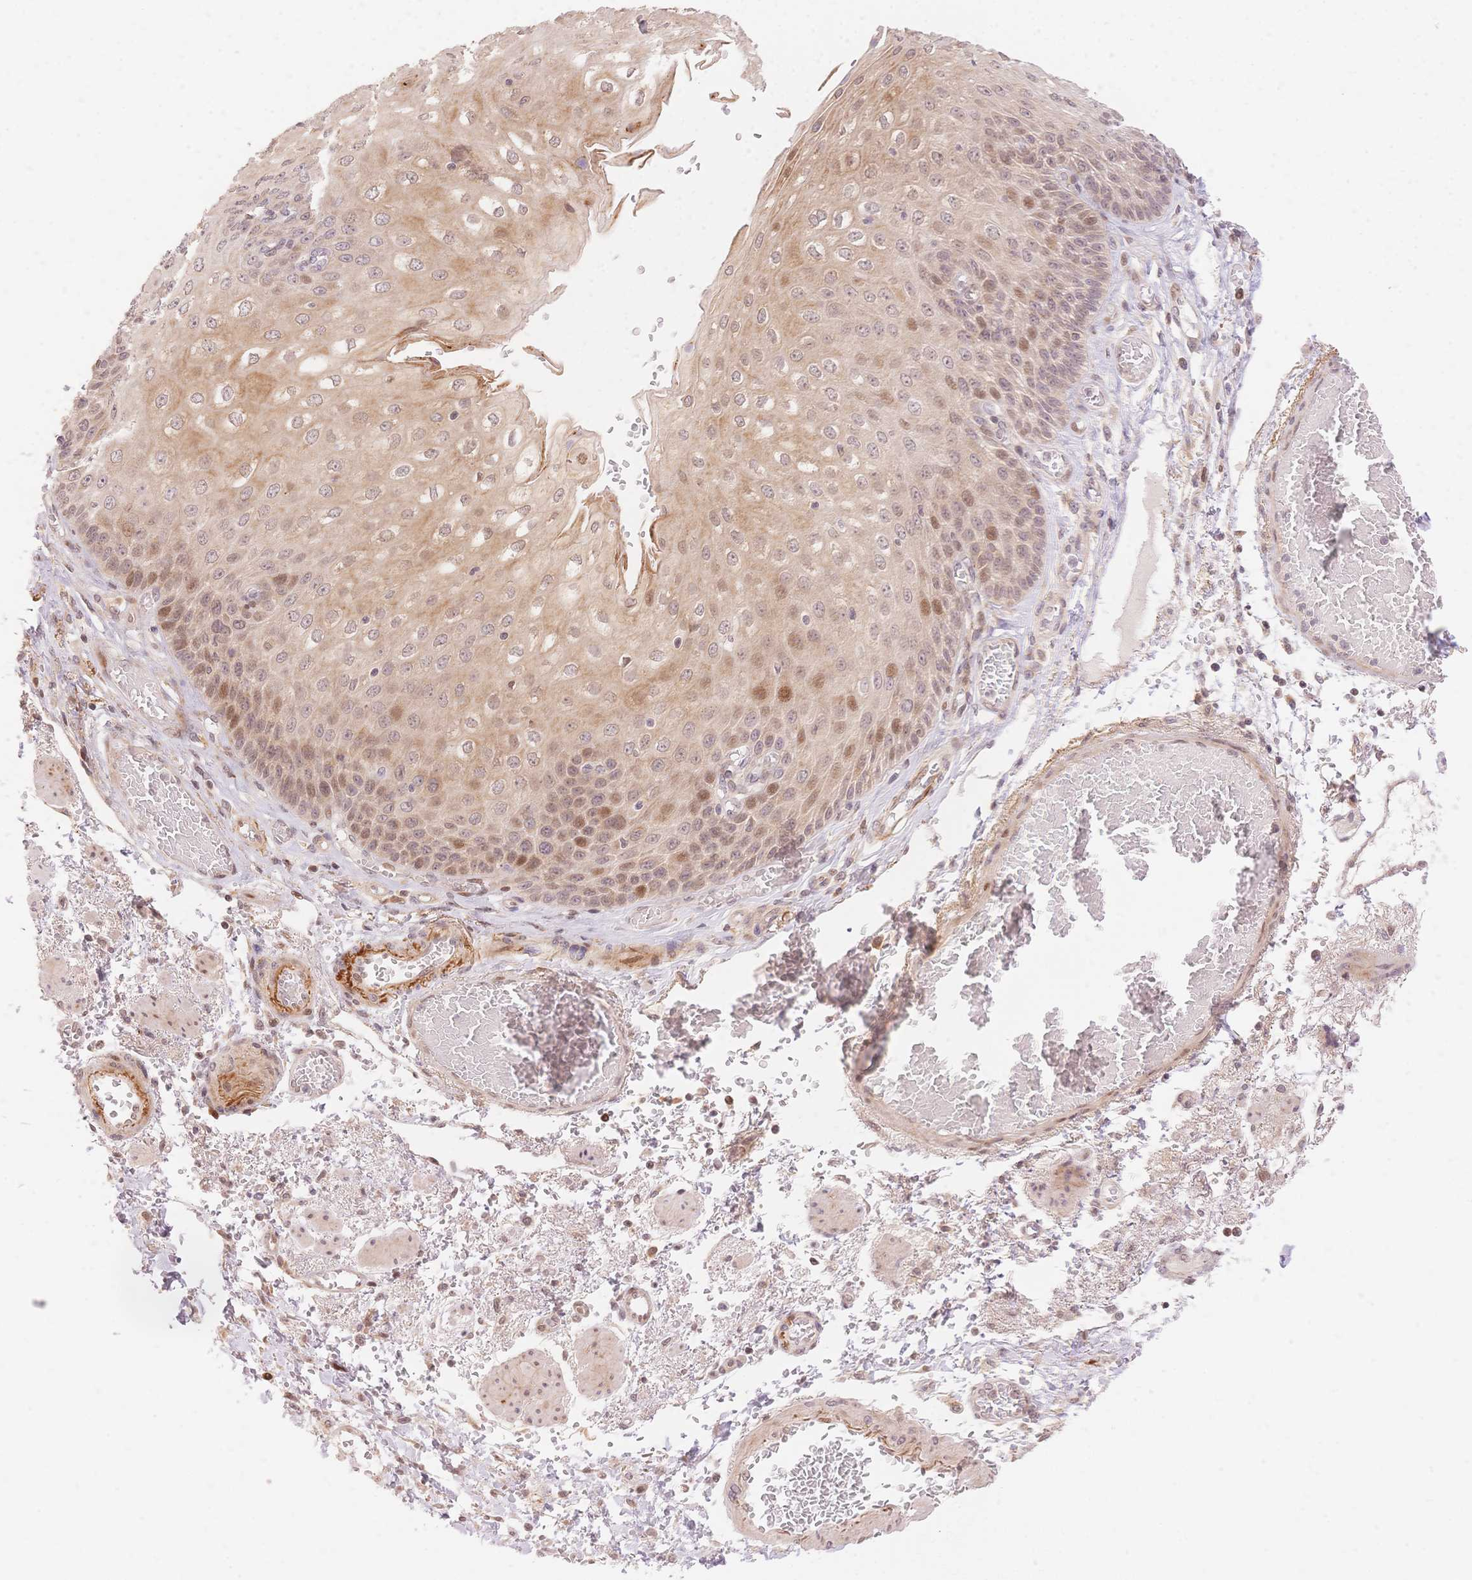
{"staining": {"intensity": "moderate", "quantity": "<25%", "location": "nuclear"}, "tissue": "esophagus", "cell_type": "Squamous epithelial cells", "image_type": "normal", "snomed": [{"axis": "morphology", "description": "Normal tissue, NOS"}, {"axis": "morphology", "description": "Adenocarcinoma, NOS"}, {"axis": "topography", "description": "Esophagus"}], "caption": "Moderate nuclear positivity is present in about <25% of squamous epithelial cells in benign esophagus. (brown staining indicates protein expression, while blue staining denotes nuclei).", "gene": "STK39", "patient": {"sex": "male", "age": 81}}